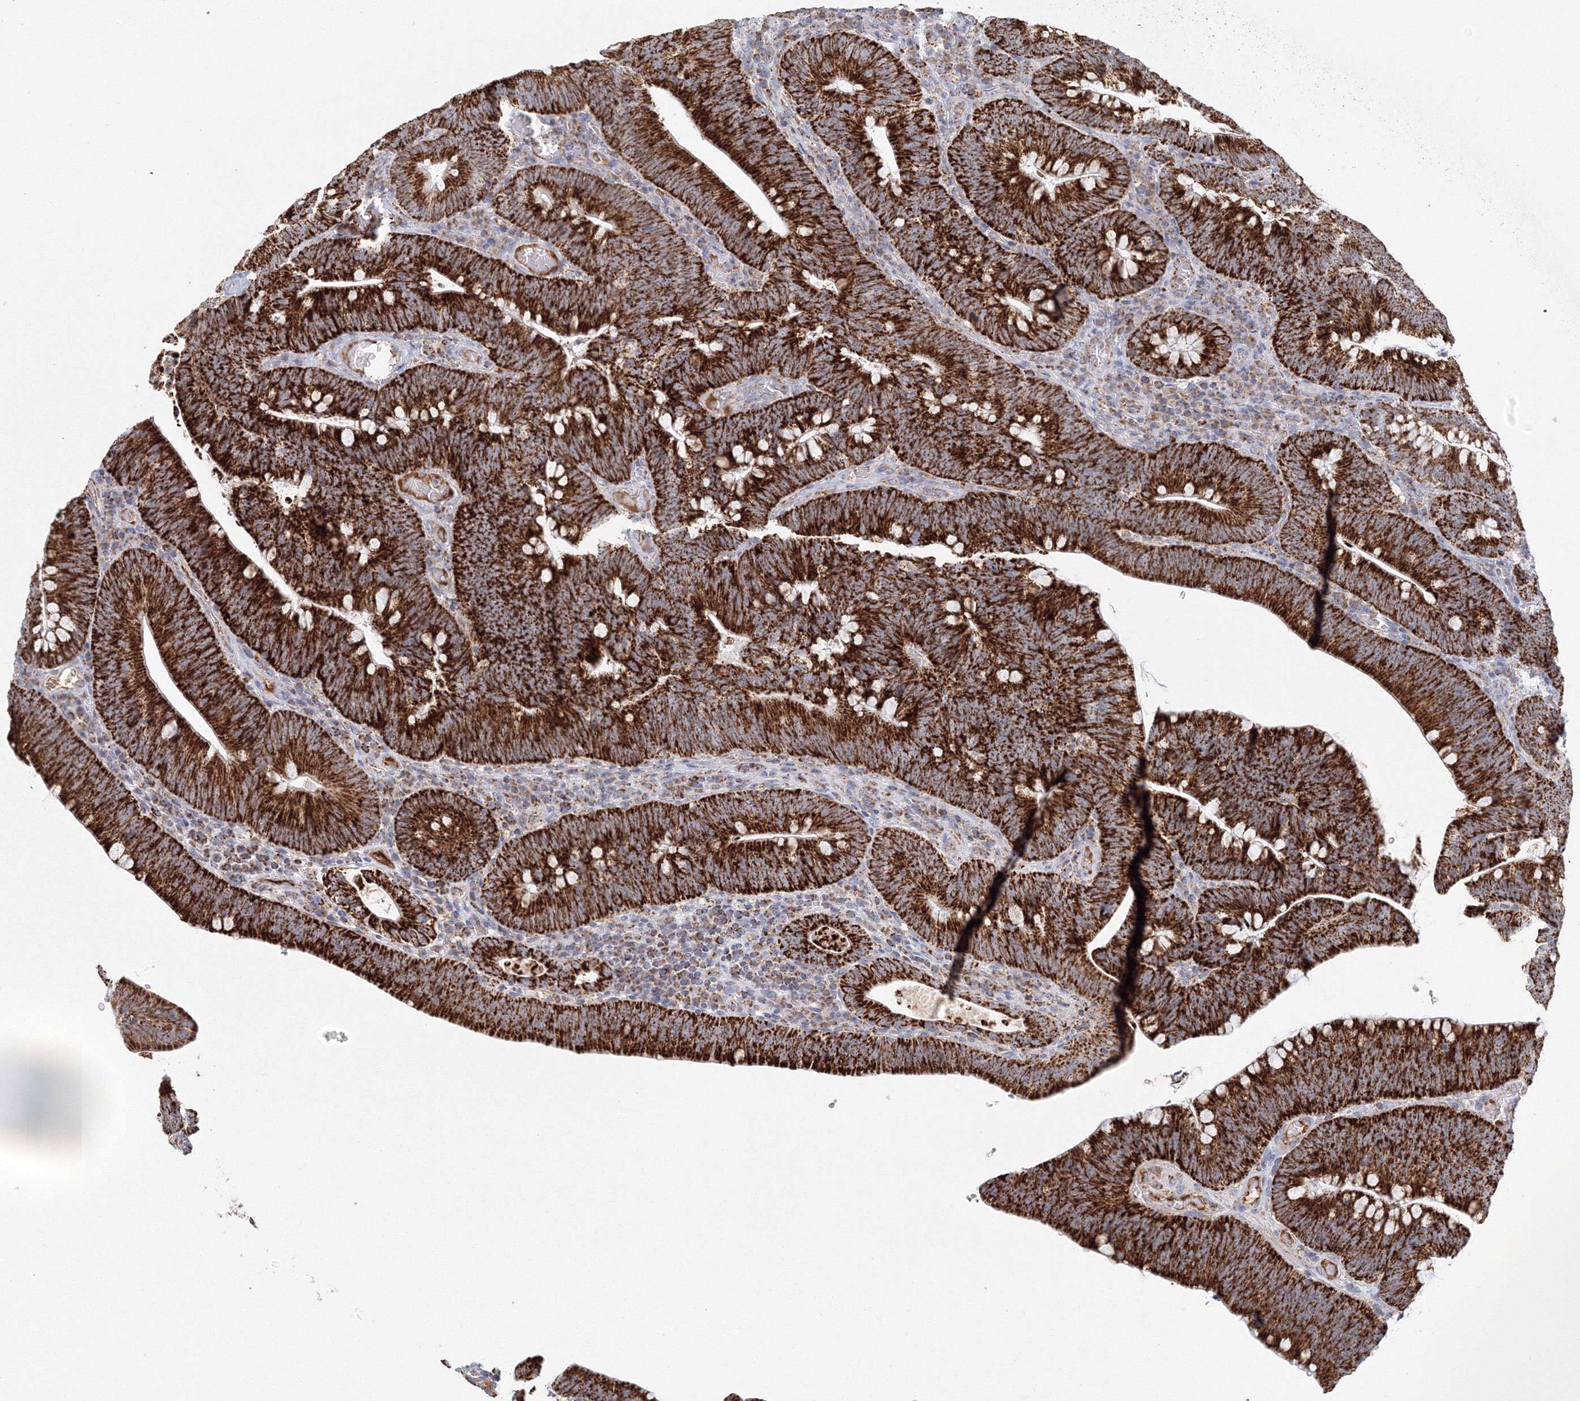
{"staining": {"intensity": "strong", "quantity": ">75%", "location": "cytoplasmic/membranous"}, "tissue": "colorectal cancer", "cell_type": "Tumor cells", "image_type": "cancer", "snomed": [{"axis": "morphology", "description": "Normal tissue, NOS"}, {"axis": "topography", "description": "Colon"}], "caption": "A high amount of strong cytoplasmic/membranous expression is appreciated in approximately >75% of tumor cells in colorectal cancer tissue.", "gene": "GRPEL1", "patient": {"sex": "female", "age": 82}}